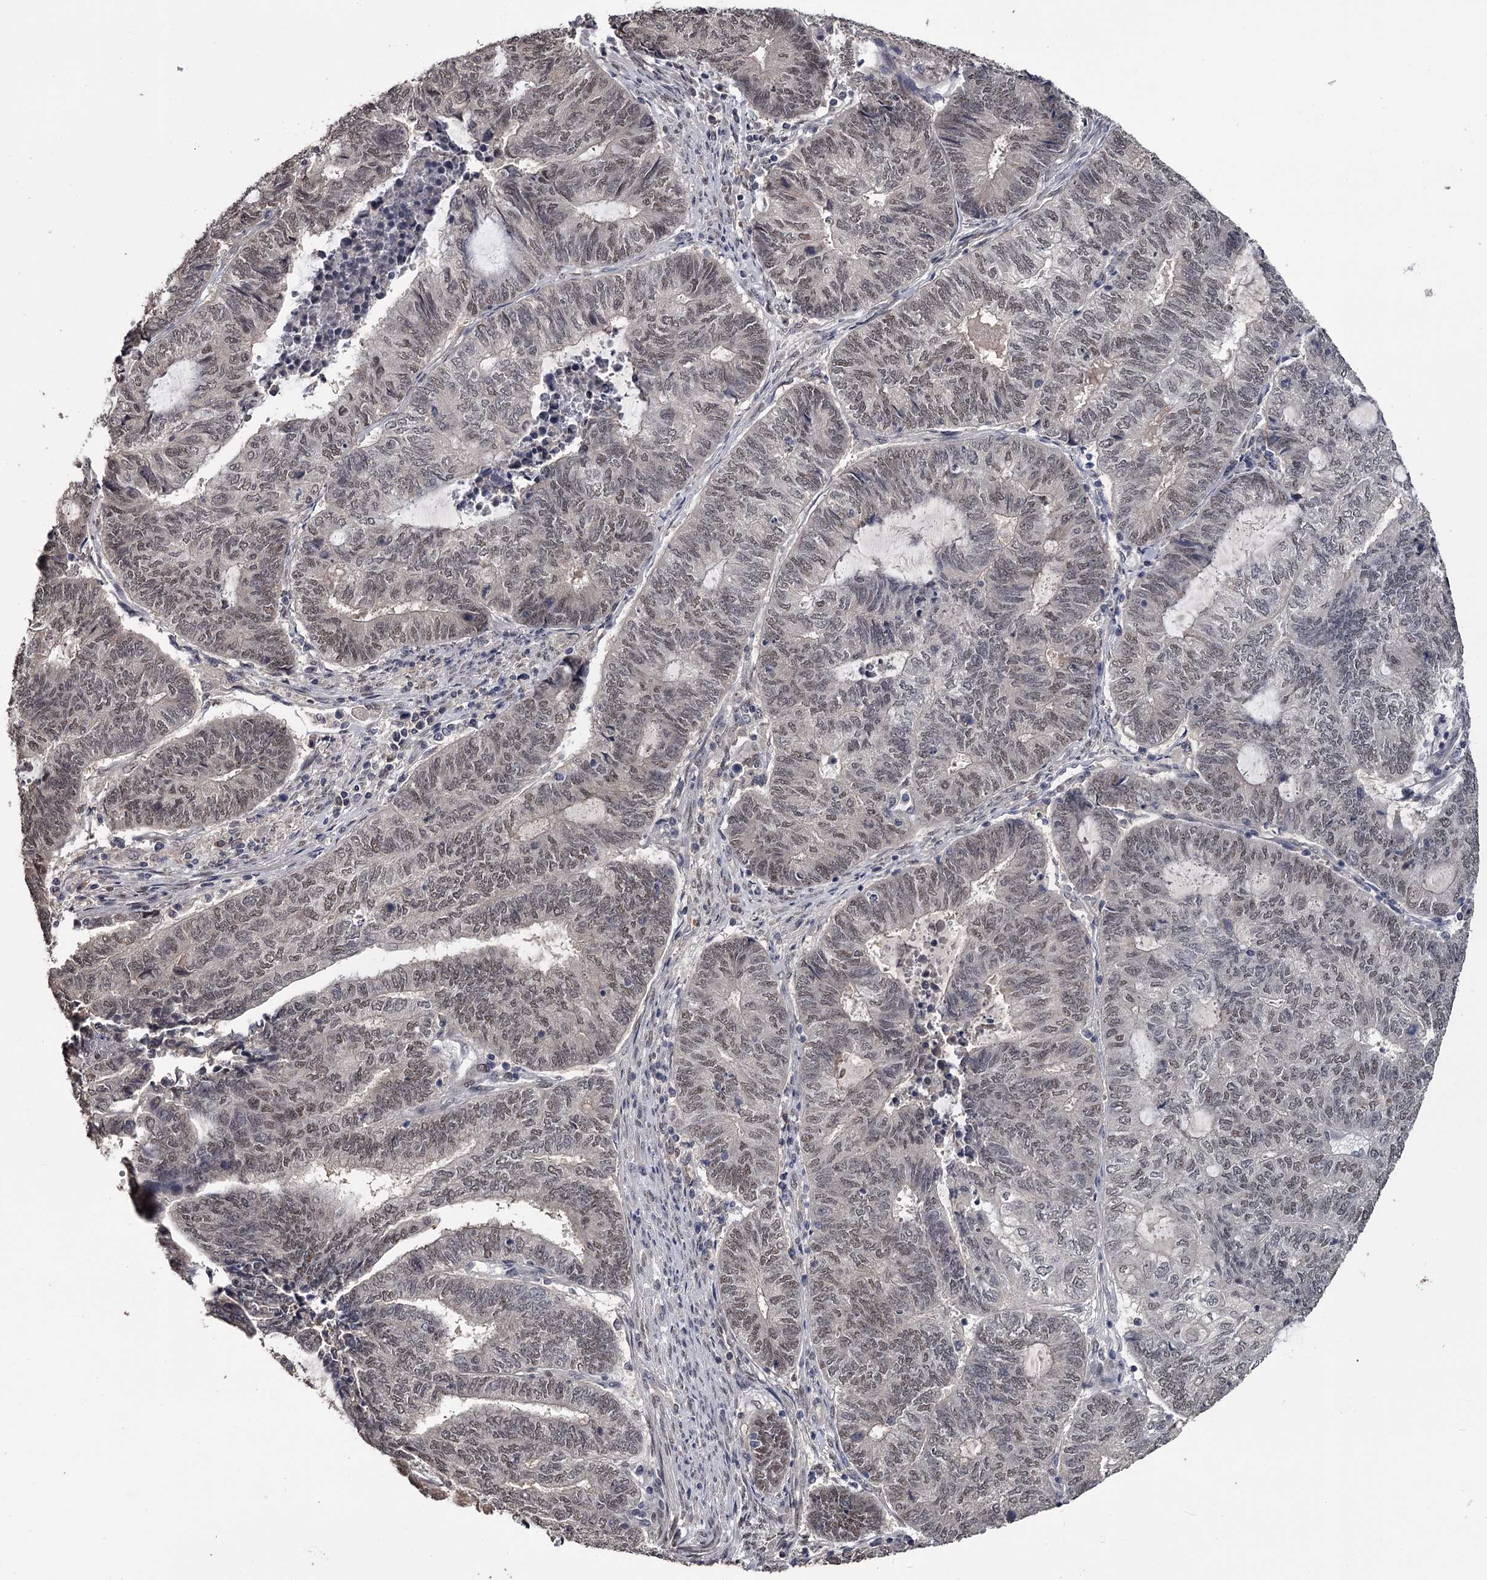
{"staining": {"intensity": "weak", "quantity": ">75%", "location": "nuclear"}, "tissue": "endometrial cancer", "cell_type": "Tumor cells", "image_type": "cancer", "snomed": [{"axis": "morphology", "description": "Adenocarcinoma, NOS"}, {"axis": "topography", "description": "Uterus"}, {"axis": "topography", "description": "Endometrium"}], "caption": "Endometrial cancer tissue reveals weak nuclear positivity in about >75% of tumor cells, visualized by immunohistochemistry. (DAB (3,3'-diaminobenzidine) IHC, brown staining for protein, blue staining for nuclei).", "gene": "PRPF40B", "patient": {"sex": "female", "age": 70}}